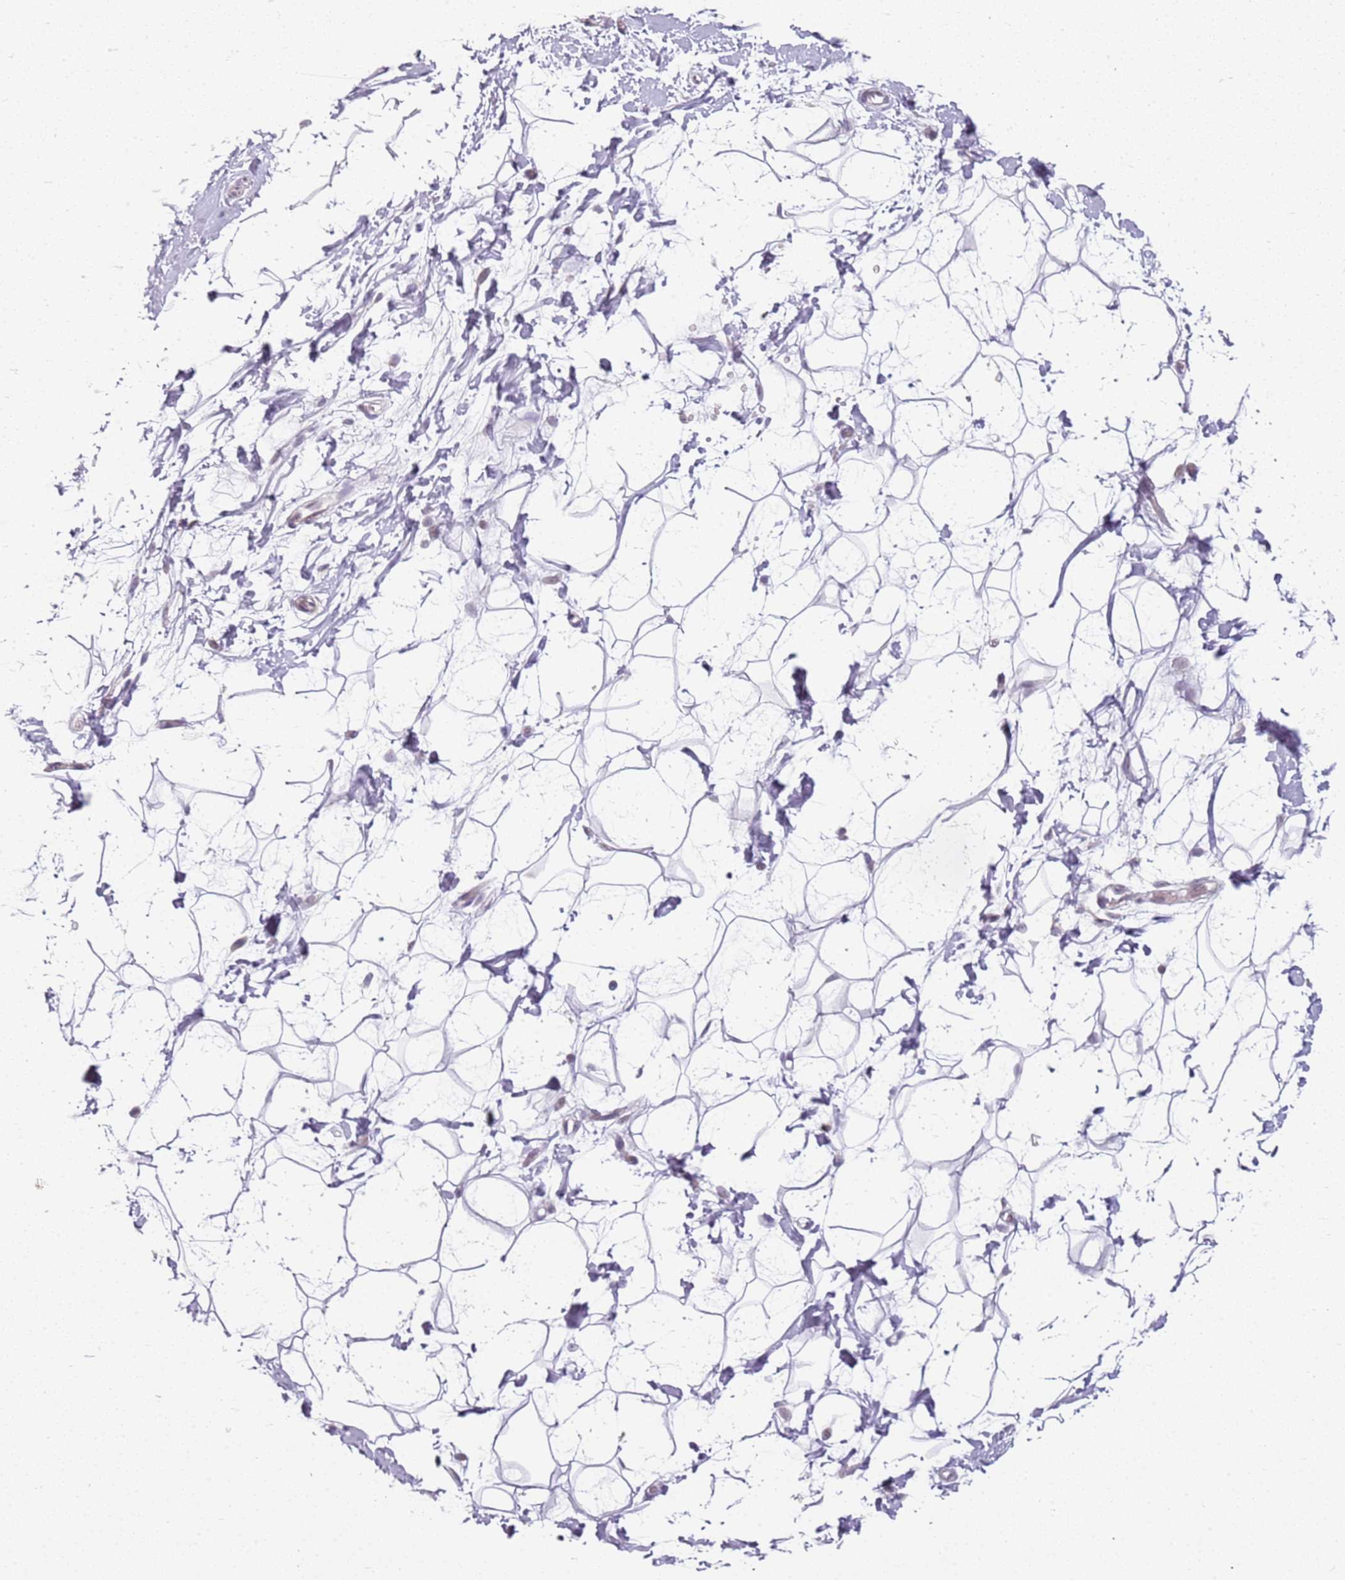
{"staining": {"intensity": "negative", "quantity": "none", "location": "none"}, "tissue": "adipose tissue", "cell_type": "Adipocytes", "image_type": "normal", "snomed": [{"axis": "morphology", "description": "Normal tissue, NOS"}, {"axis": "topography", "description": "Breast"}], "caption": "A photomicrograph of human adipose tissue is negative for staining in adipocytes. Nuclei are stained in blue.", "gene": "DEFB116", "patient": {"sex": "female", "age": 26}}